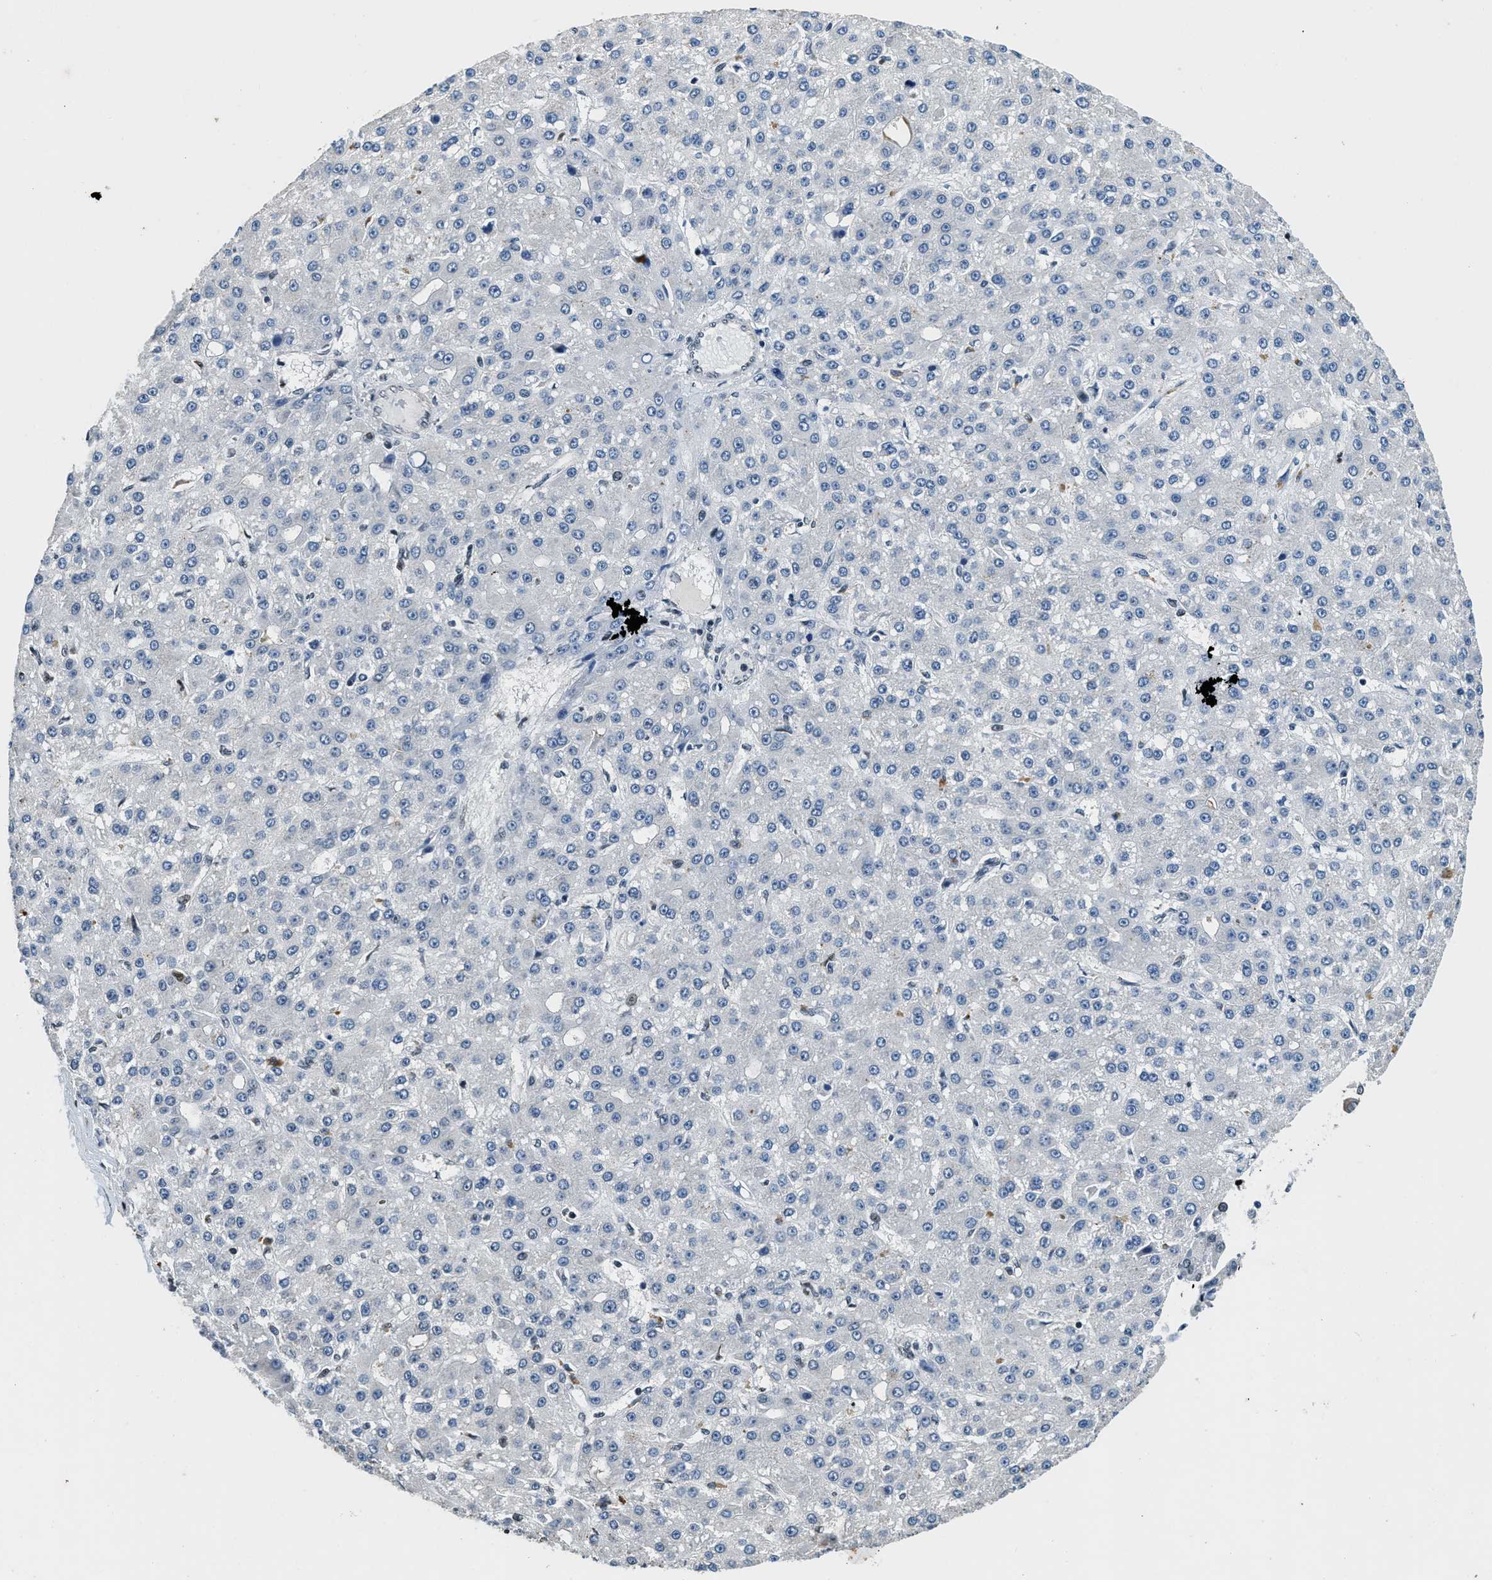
{"staining": {"intensity": "negative", "quantity": "none", "location": "none"}, "tissue": "liver cancer", "cell_type": "Tumor cells", "image_type": "cancer", "snomed": [{"axis": "morphology", "description": "Carcinoma, Hepatocellular, NOS"}, {"axis": "topography", "description": "Liver"}], "caption": "A high-resolution histopathology image shows immunohistochemistry staining of liver cancer (hepatocellular carcinoma), which demonstrates no significant positivity in tumor cells.", "gene": "ZC3HC1", "patient": {"sex": "male", "age": 67}}